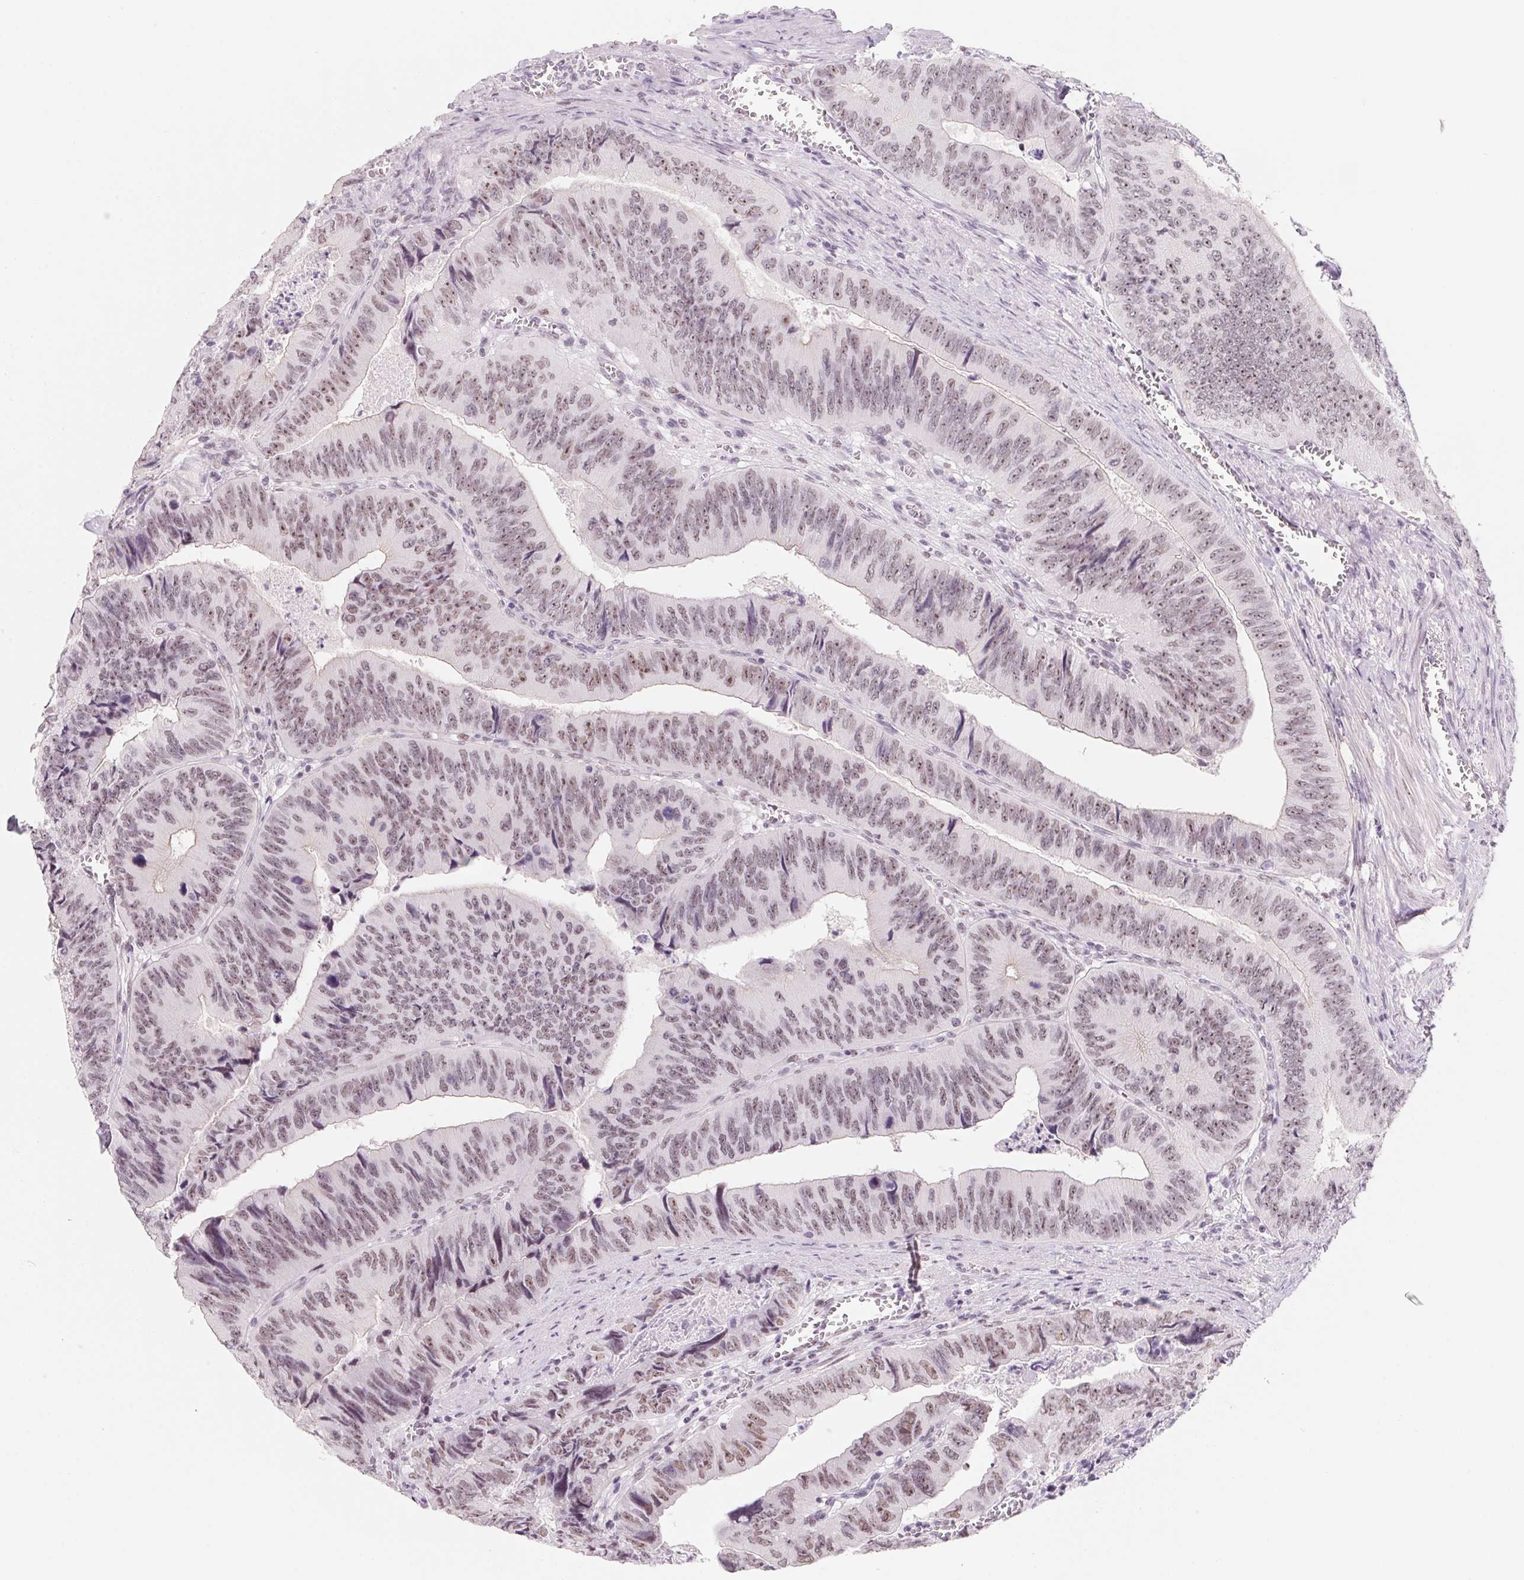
{"staining": {"intensity": "weak", "quantity": ">75%", "location": "nuclear"}, "tissue": "colorectal cancer", "cell_type": "Tumor cells", "image_type": "cancer", "snomed": [{"axis": "morphology", "description": "Adenocarcinoma, NOS"}, {"axis": "topography", "description": "Colon"}], "caption": "Approximately >75% of tumor cells in colorectal cancer (adenocarcinoma) demonstrate weak nuclear protein staining as visualized by brown immunohistochemical staining.", "gene": "ZIC4", "patient": {"sex": "female", "age": 84}}